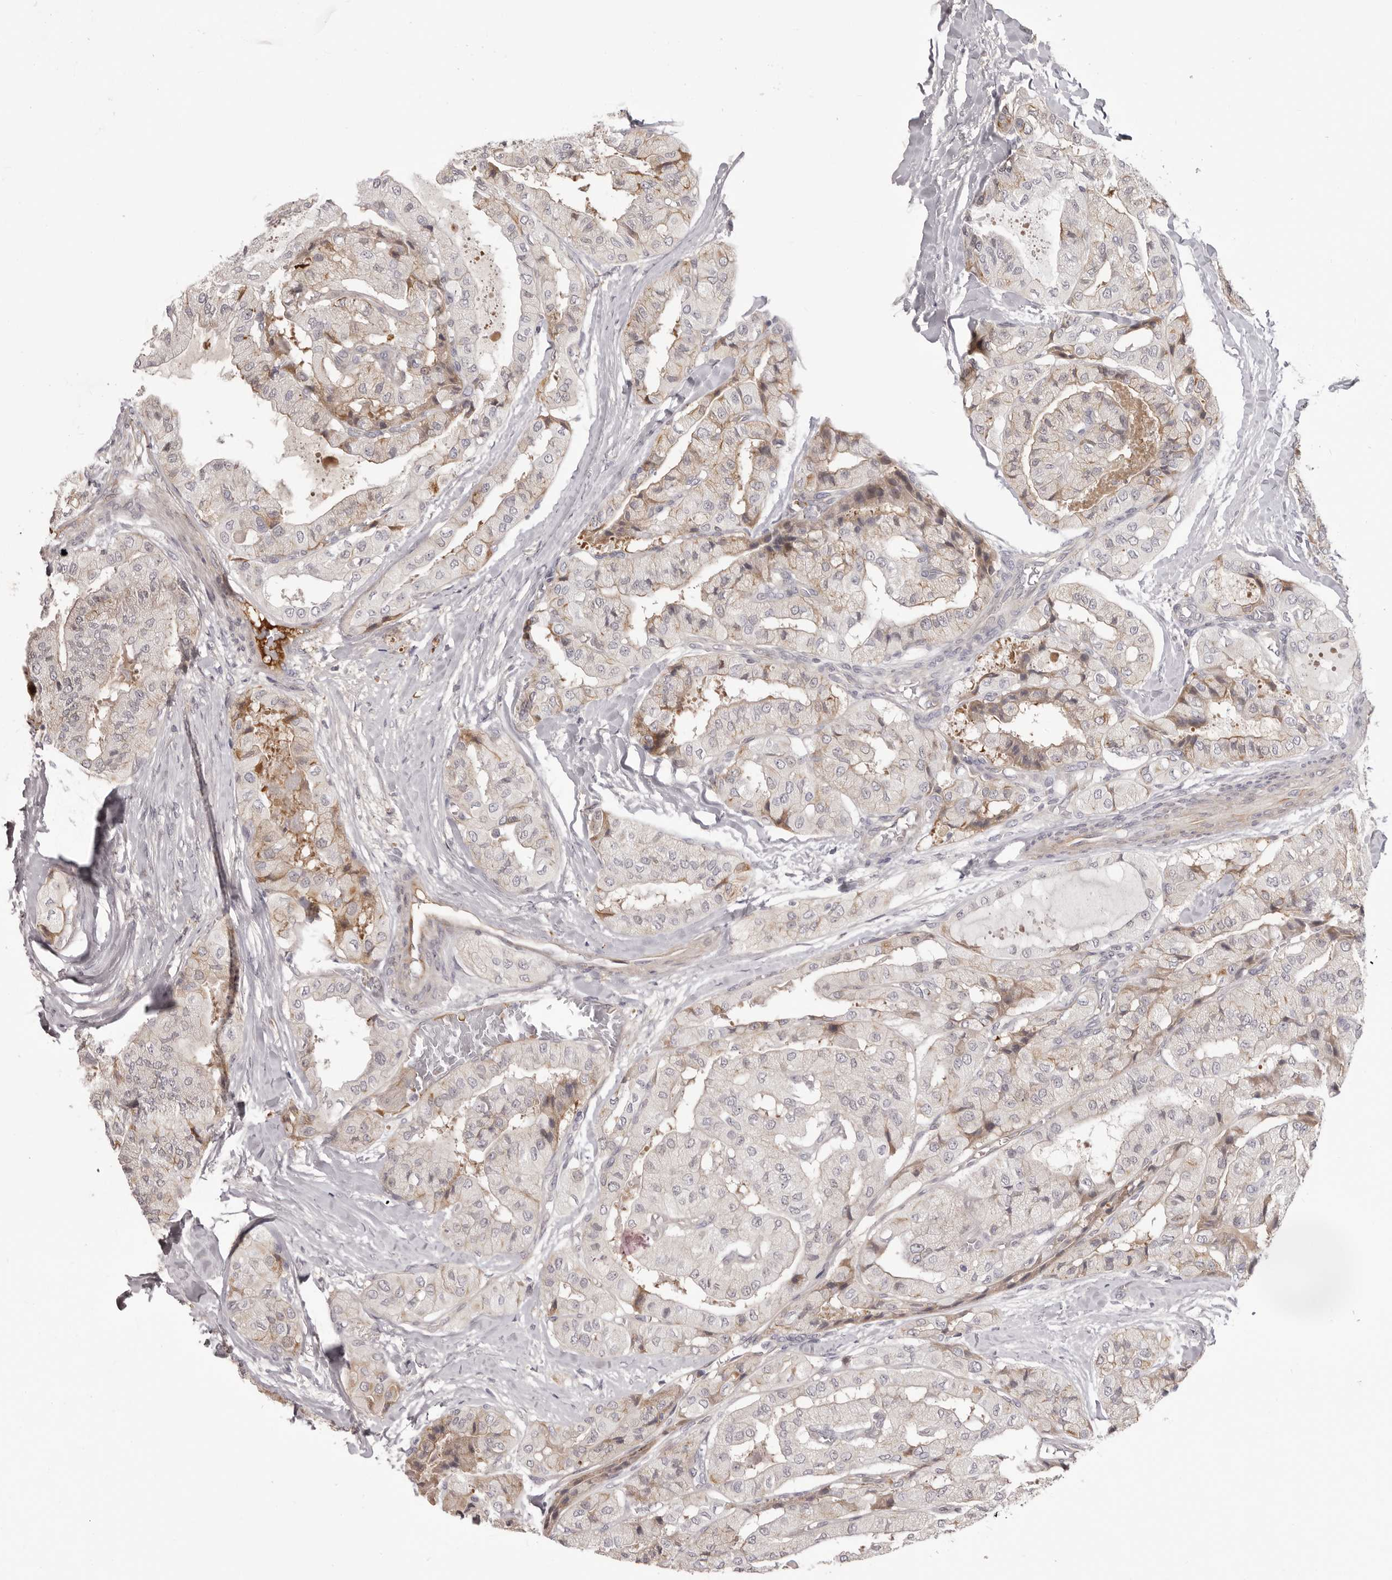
{"staining": {"intensity": "weak", "quantity": "25%-75%", "location": "cytoplasmic/membranous"}, "tissue": "thyroid cancer", "cell_type": "Tumor cells", "image_type": "cancer", "snomed": [{"axis": "morphology", "description": "Papillary adenocarcinoma, NOS"}, {"axis": "topography", "description": "Thyroid gland"}], "caption": "Approximately 25%-75% of tumor cells in thyroid cancer show weak cytoplasmic/membranous protein positivity as visualized by brown immunohistochemical staining.", "gene": "OTUD3", "patient": {"sex": "female", "age": 59}}